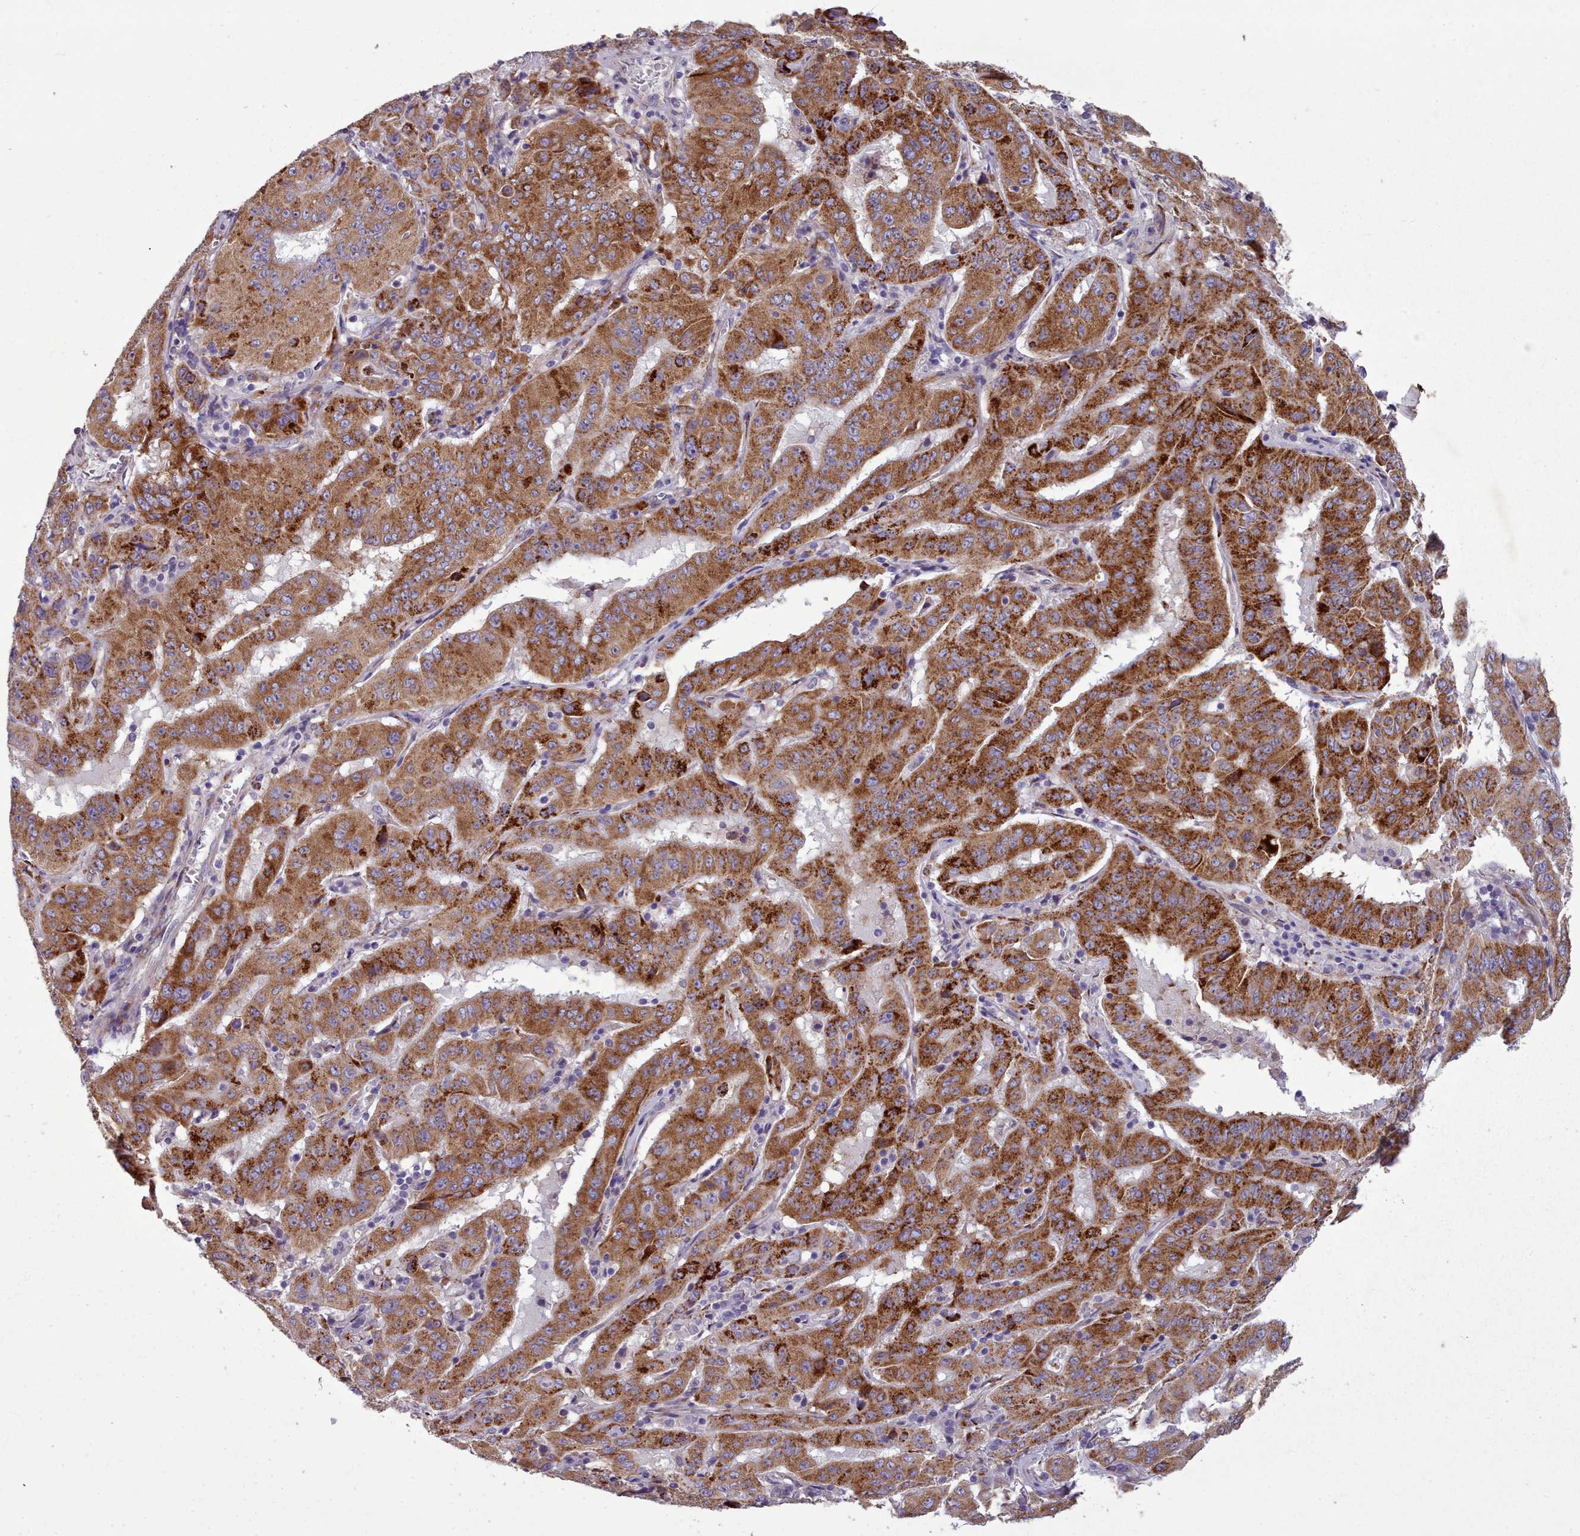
{"staining": {"intensity": "strong", "quantity": ">75%", "location": "cytoplasmic/membranous"}, "tissue": "pancreatic cancer", "cell_type": "Tumor cells", "image_type": "cancer", "snomed": [{"axis": "morphology", "description": "Adenocarcinoma, NOS"}, {"axis": "topography", "description": "Pancreas"}], "caption": "The photomicrograph demonstrates immunohistochemical staining of pancreatic cancer. There is strong cytoplasmic/membranous staining is identified in approximately >75% of tumor cells. The staining was performed using DAB, with brown indicating positive protein expression. Nuclei are stained blue with hematoxylin.", "gene": "FKBP10", "patient": {"sex": "male", "age": 63}}